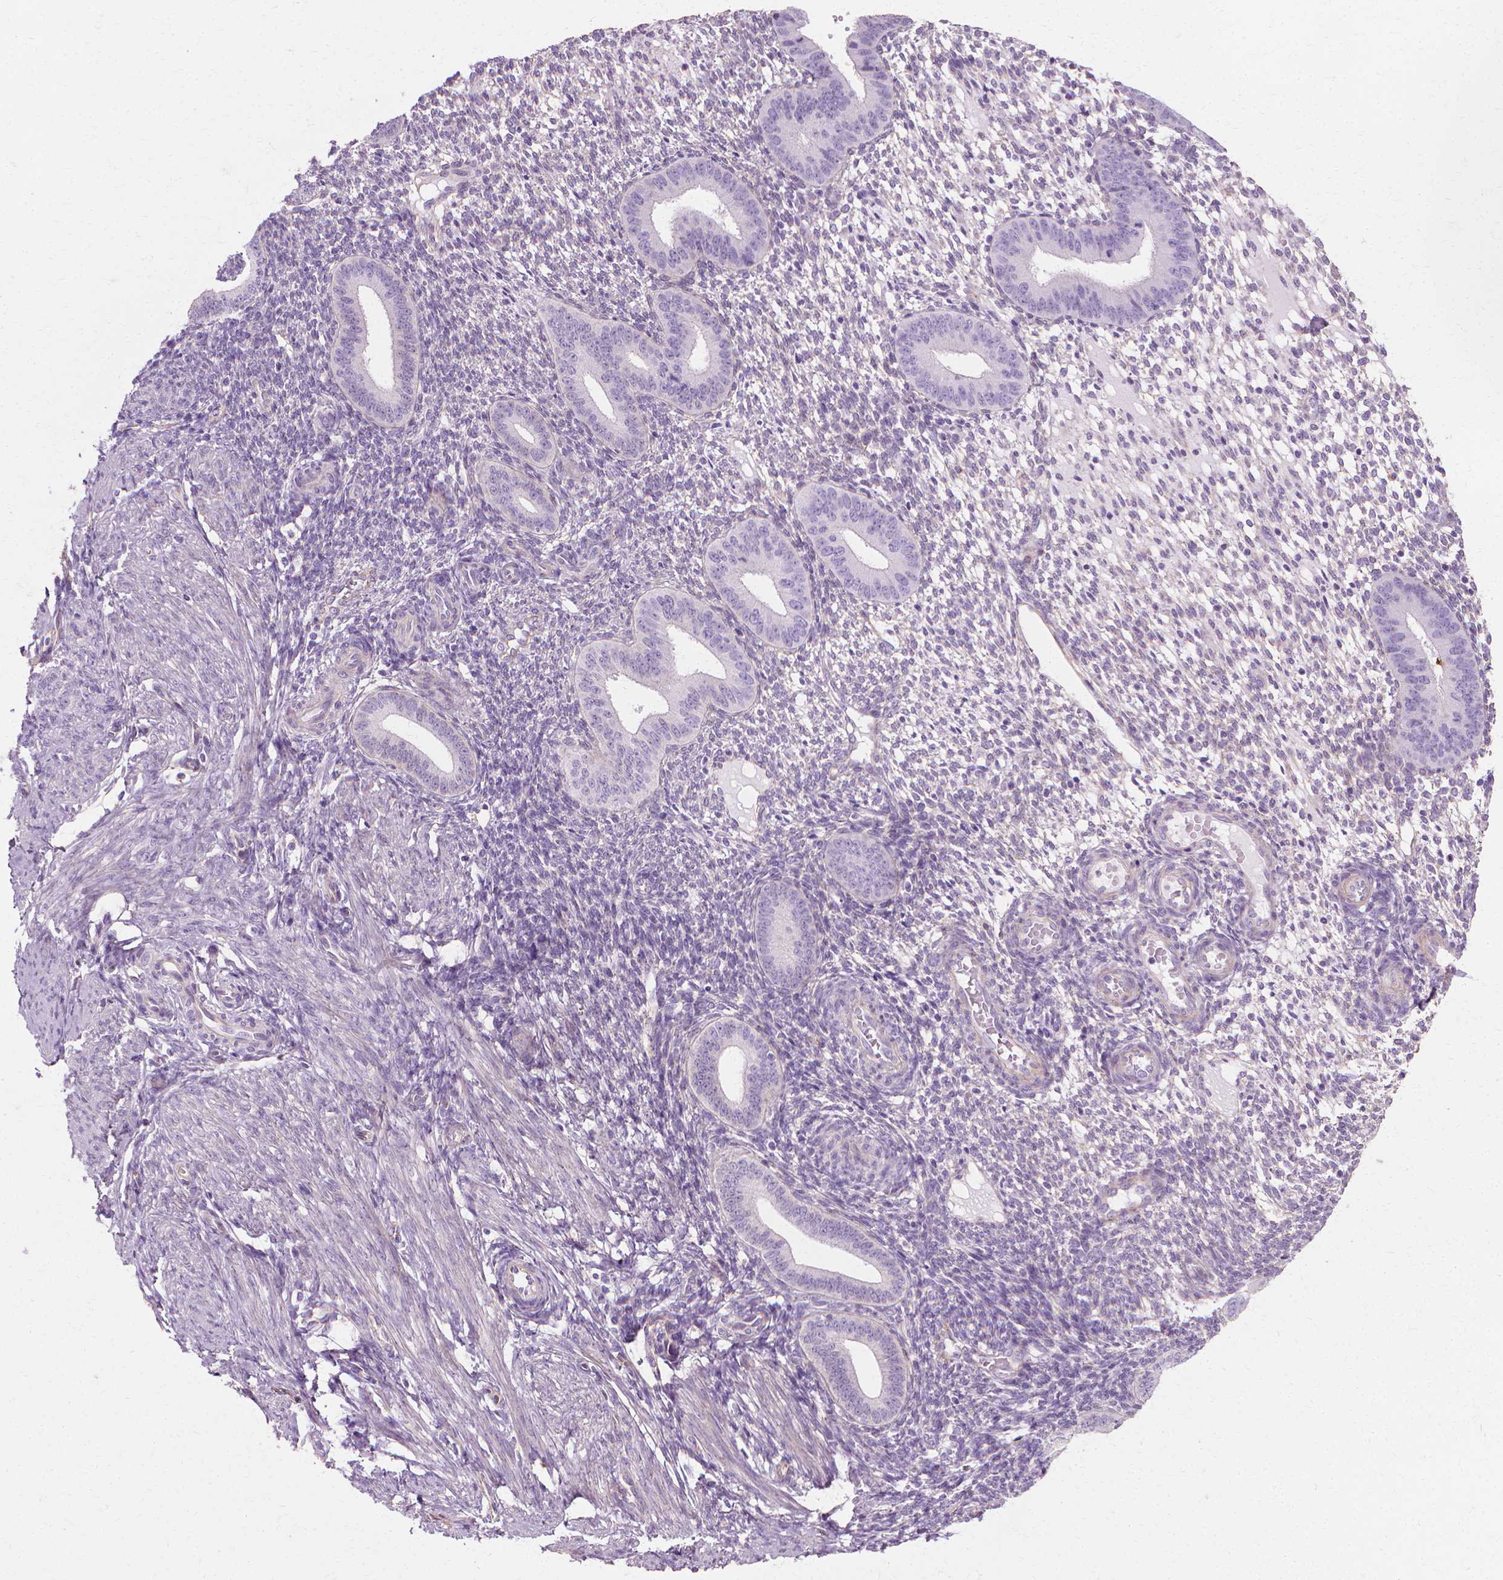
{"staining": {"intensity": "negative", "quantity": "none", "location": "none"}, "tissue": "endometrium", "cell_type": "Cells in endometrial stroma", "image_type": "normal", "snomed": [{"axis": "morphology", "description": "Normal tissue, NOS"}, {"axis": "topography", "description": "Endometrium"}], "caption": "Immunohistochemistry (IHC) image of normal human endometrium stained for a protein (brown), which shows no positivity in cells in endometrial stroma.", "gene": "CFAP157", "patient": {"sex": "female", "age": 40}}